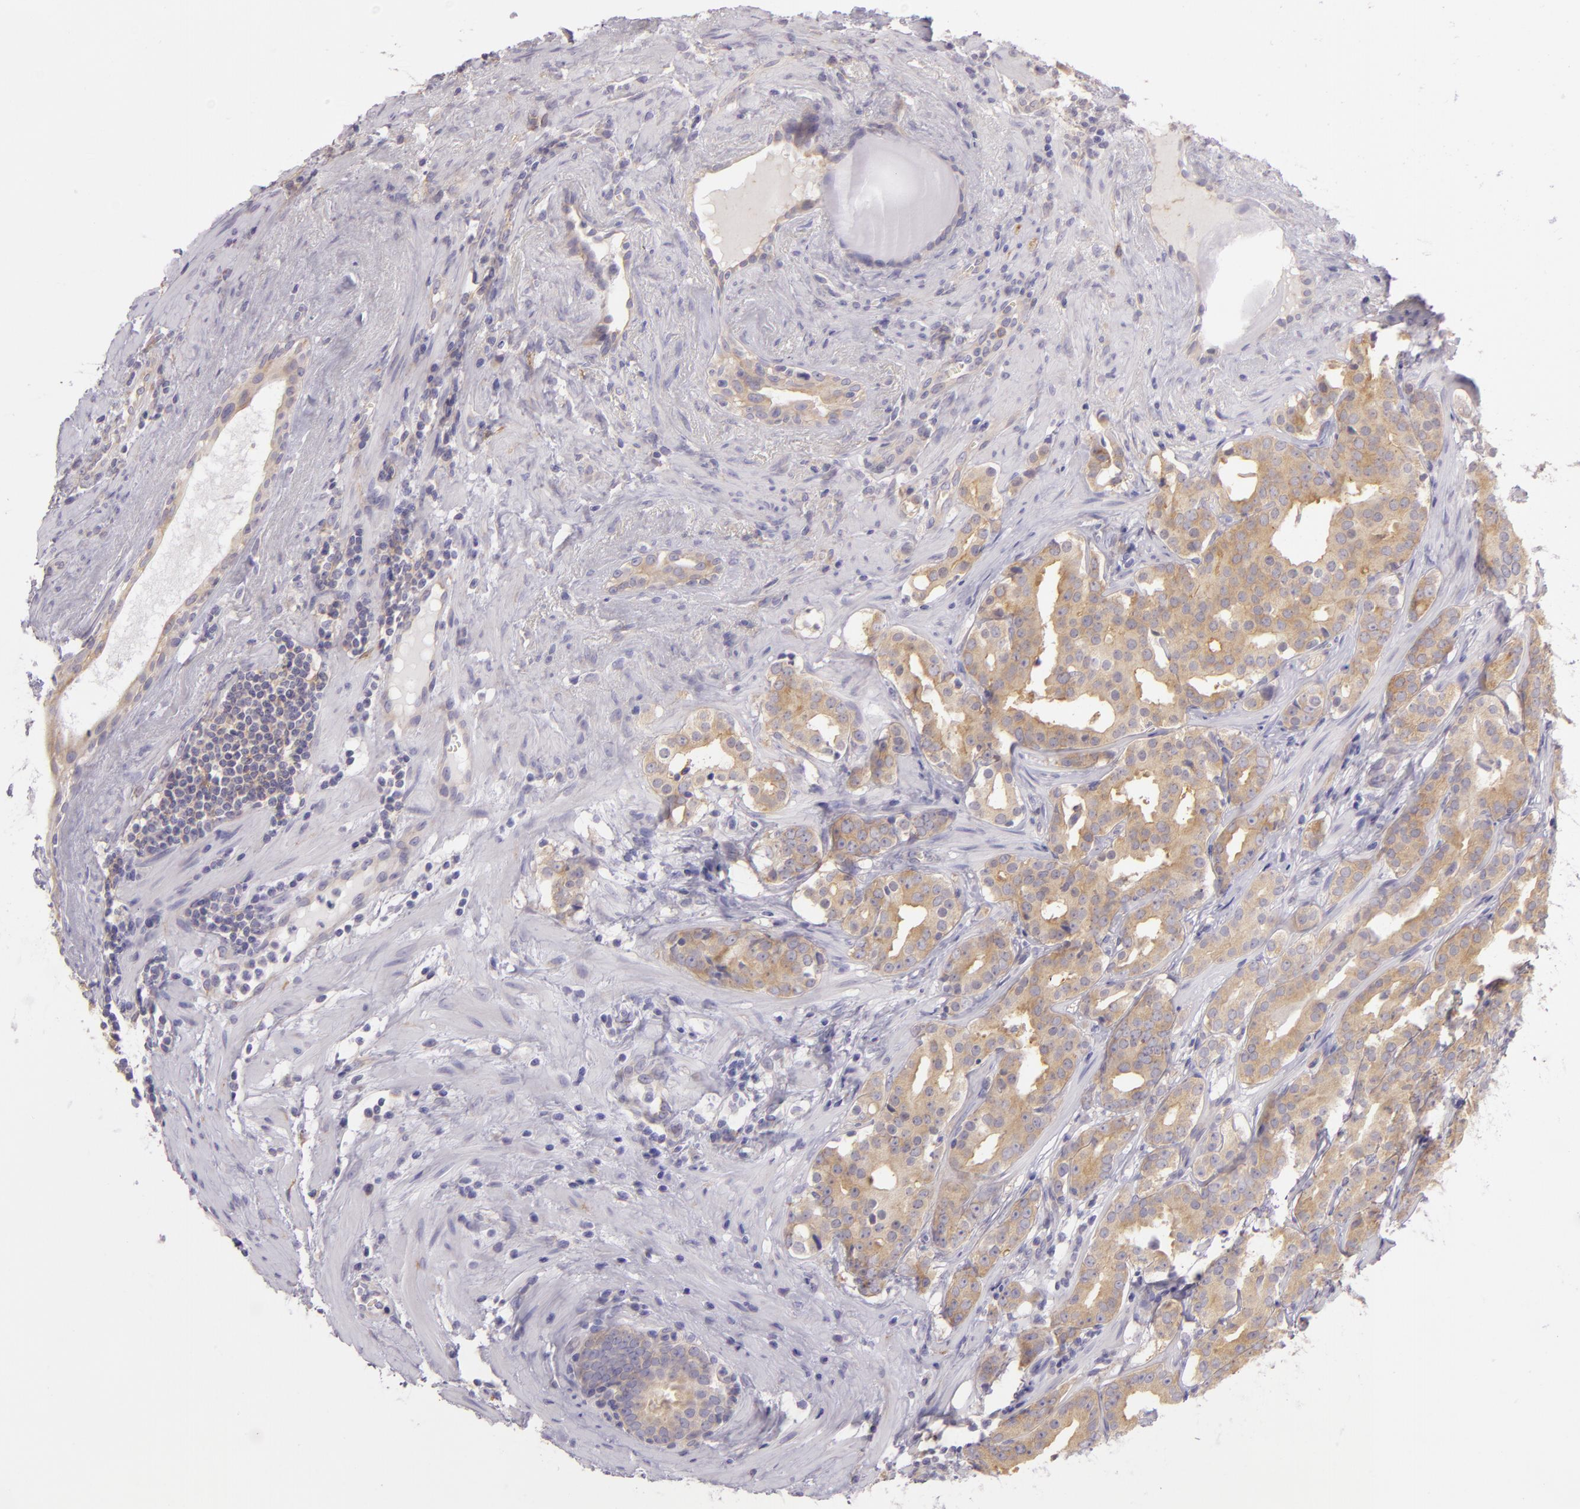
{"staining": {"intensity": "weak", "quantity": ">75%", "location": "cytoplasmic/membranous"}, "tissue": "prostate cancer", "cell_type": "Tumor cells", "image_type": "cancer", "snomed": [{"axis": "morphology", "description": "Adenocarcinoma, Low grade"}, {"axis": "topography", "description": "Prostate"}], "caption": "Immunohistochemistry of human prostate cancer reveals low levels of weak cytoplasmic/membranous expression in approximately >75% of tumor cells.", "gene": "ZC3H7B", "patient": {"sex": "male", "age": 59}}